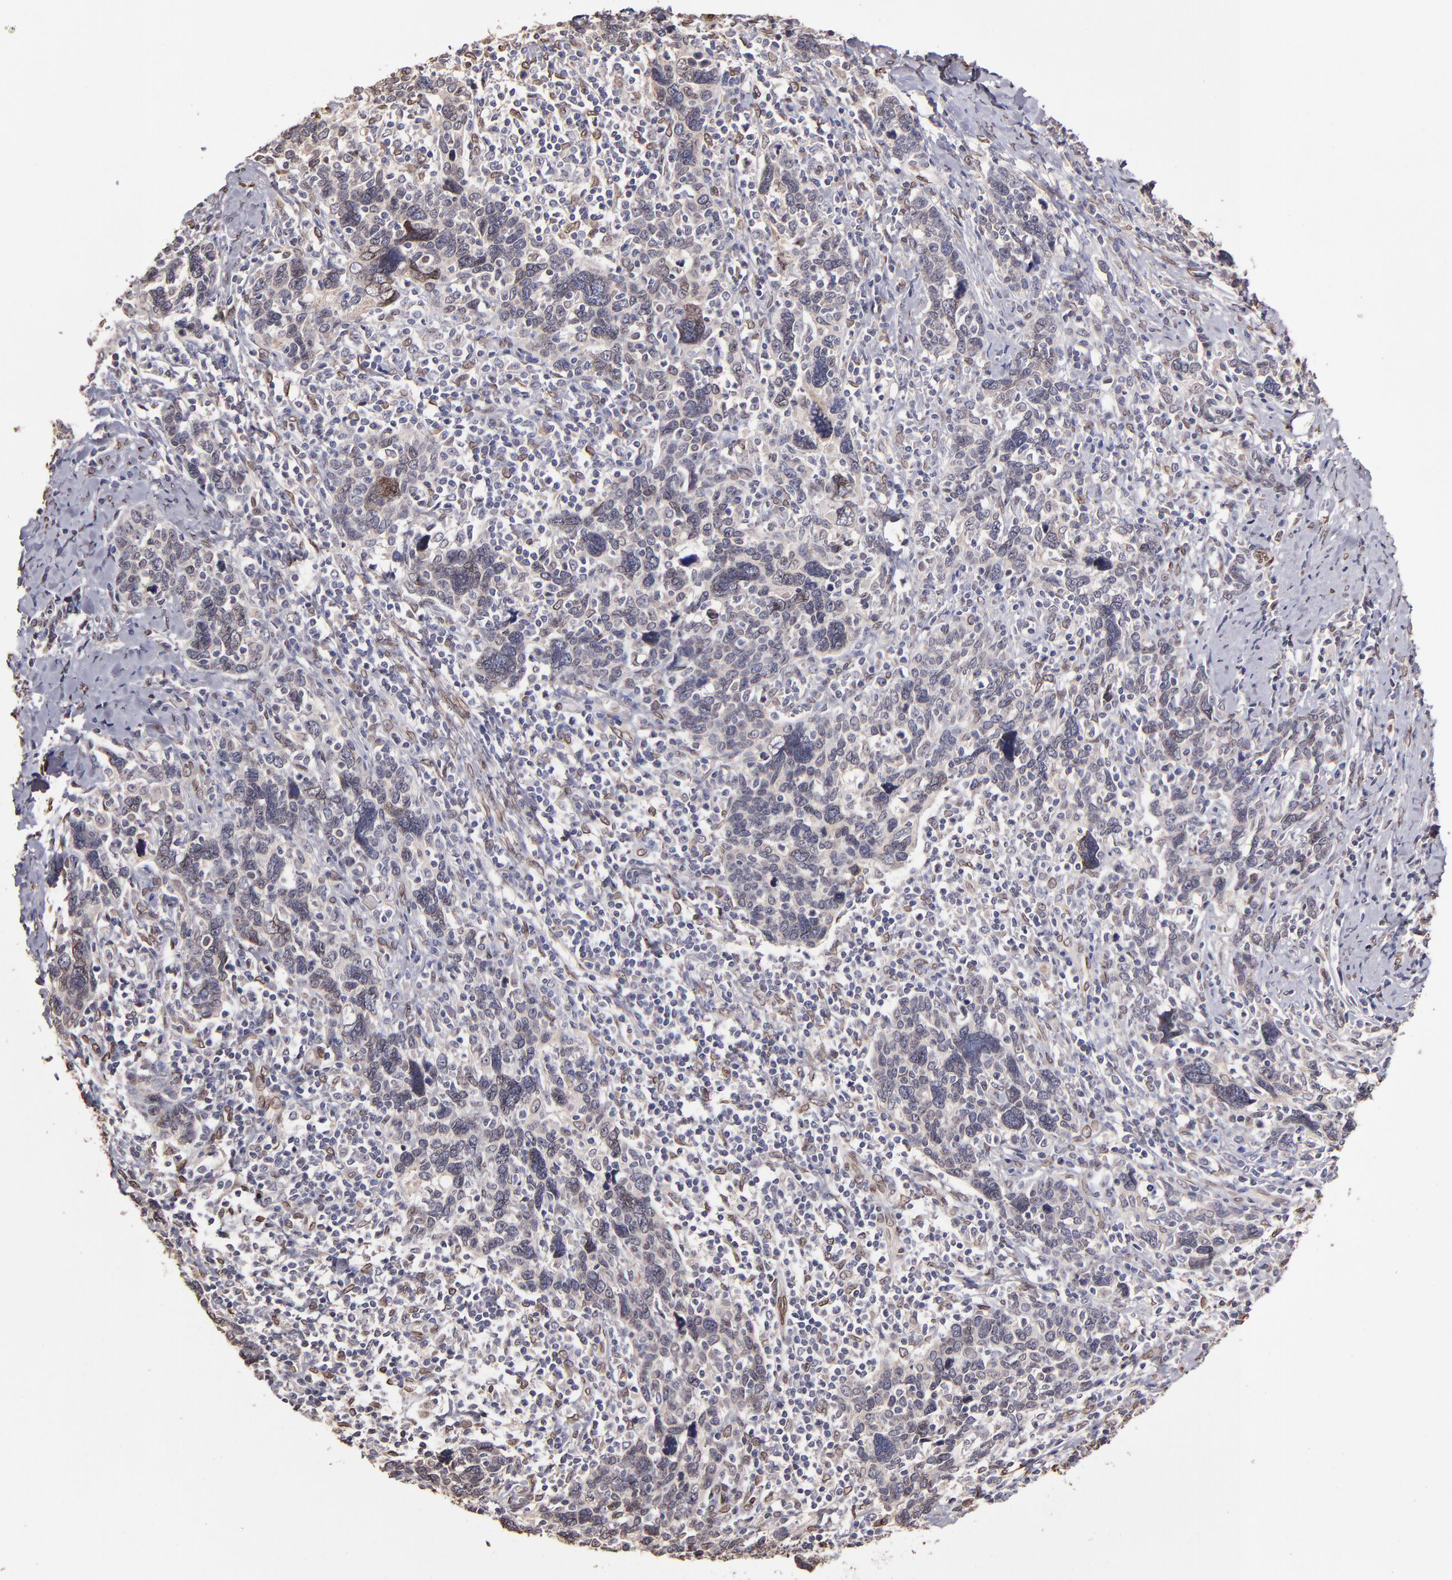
{"staining": {"intensity": "moderate", "quantity": "<25%", "location": "cytoplasmic/membranous,nuclear"}, "tissue": "cervical cancer", "cell_type": "Tumor cells", "image_type": "cancer", "snomed": [{"axis": "morphology", "description": "Squamous cell carcinoma, NOS"}, {"axis": "topography", "description": "Cervix"}], "caption": "The immunohistochemical stain highlights moderate cytoplasmic/membranous and nuclear staining in tumor cells of cervical cancer (squamous cell carcinoma) tissue.", "gene": "PUM3", "patient": {"sex": "female", "age": 41}}